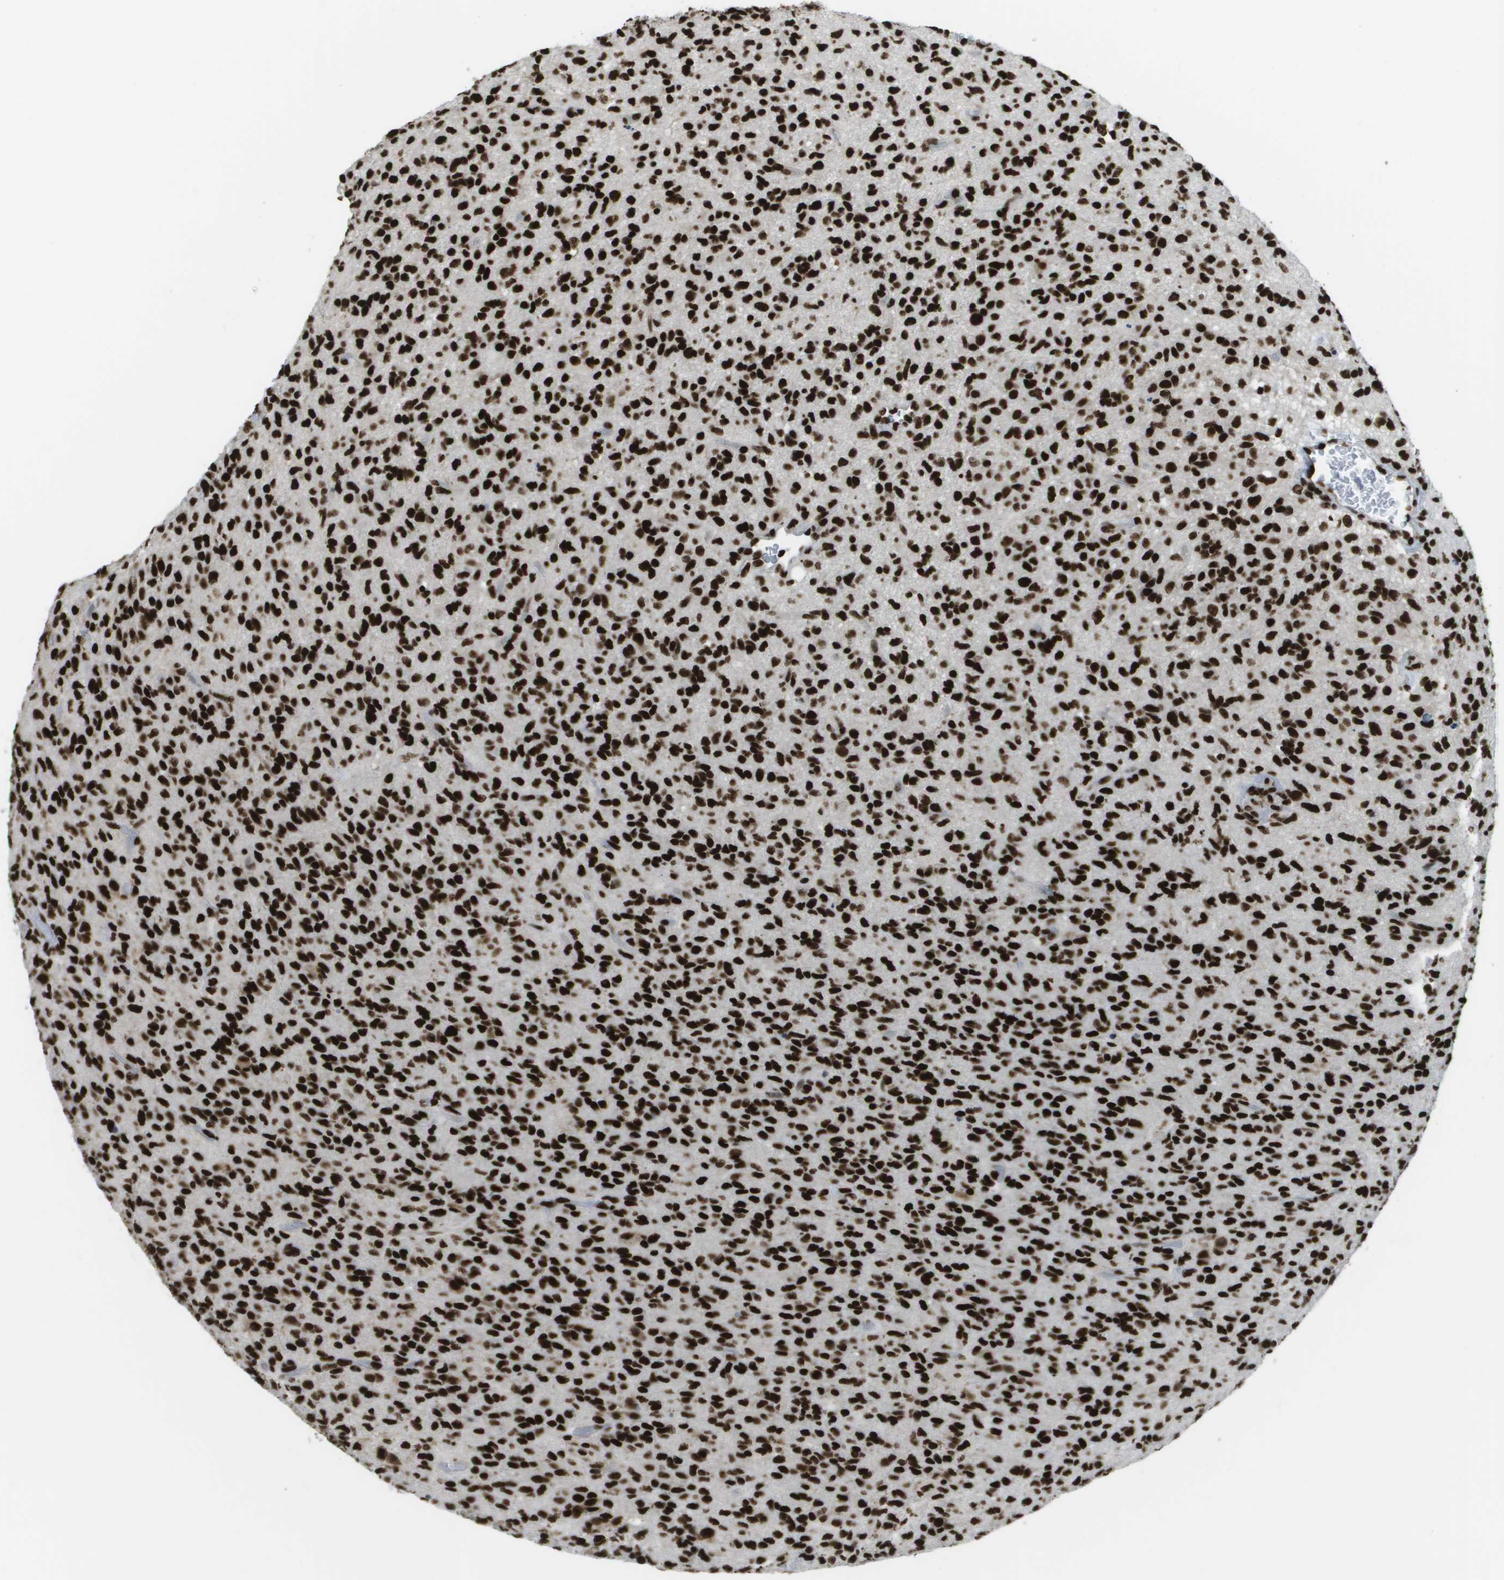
{"staining": {"intensity": "strong", "quantity": ">75%", "location": "nuclear"}, "tissue": "glioma", "cell_type": "Tumor cells", "image_type": "cancer", "snomed": [{"axis": "morphology", "description": "Glioma, malignant, High grade"}, {"axis": "topography", "description": "Brain"}], "caption": "Immunohistochemical staining of human high-grade glioma (malignant) exhibits high levels of strong nuclear protein staining in approximately >75% of tumor cells. (Brightfield microscopy of DAB IHC at high magnification).", "gene": "GLYR1", "patient": {"sex": "male", "age": 71}}